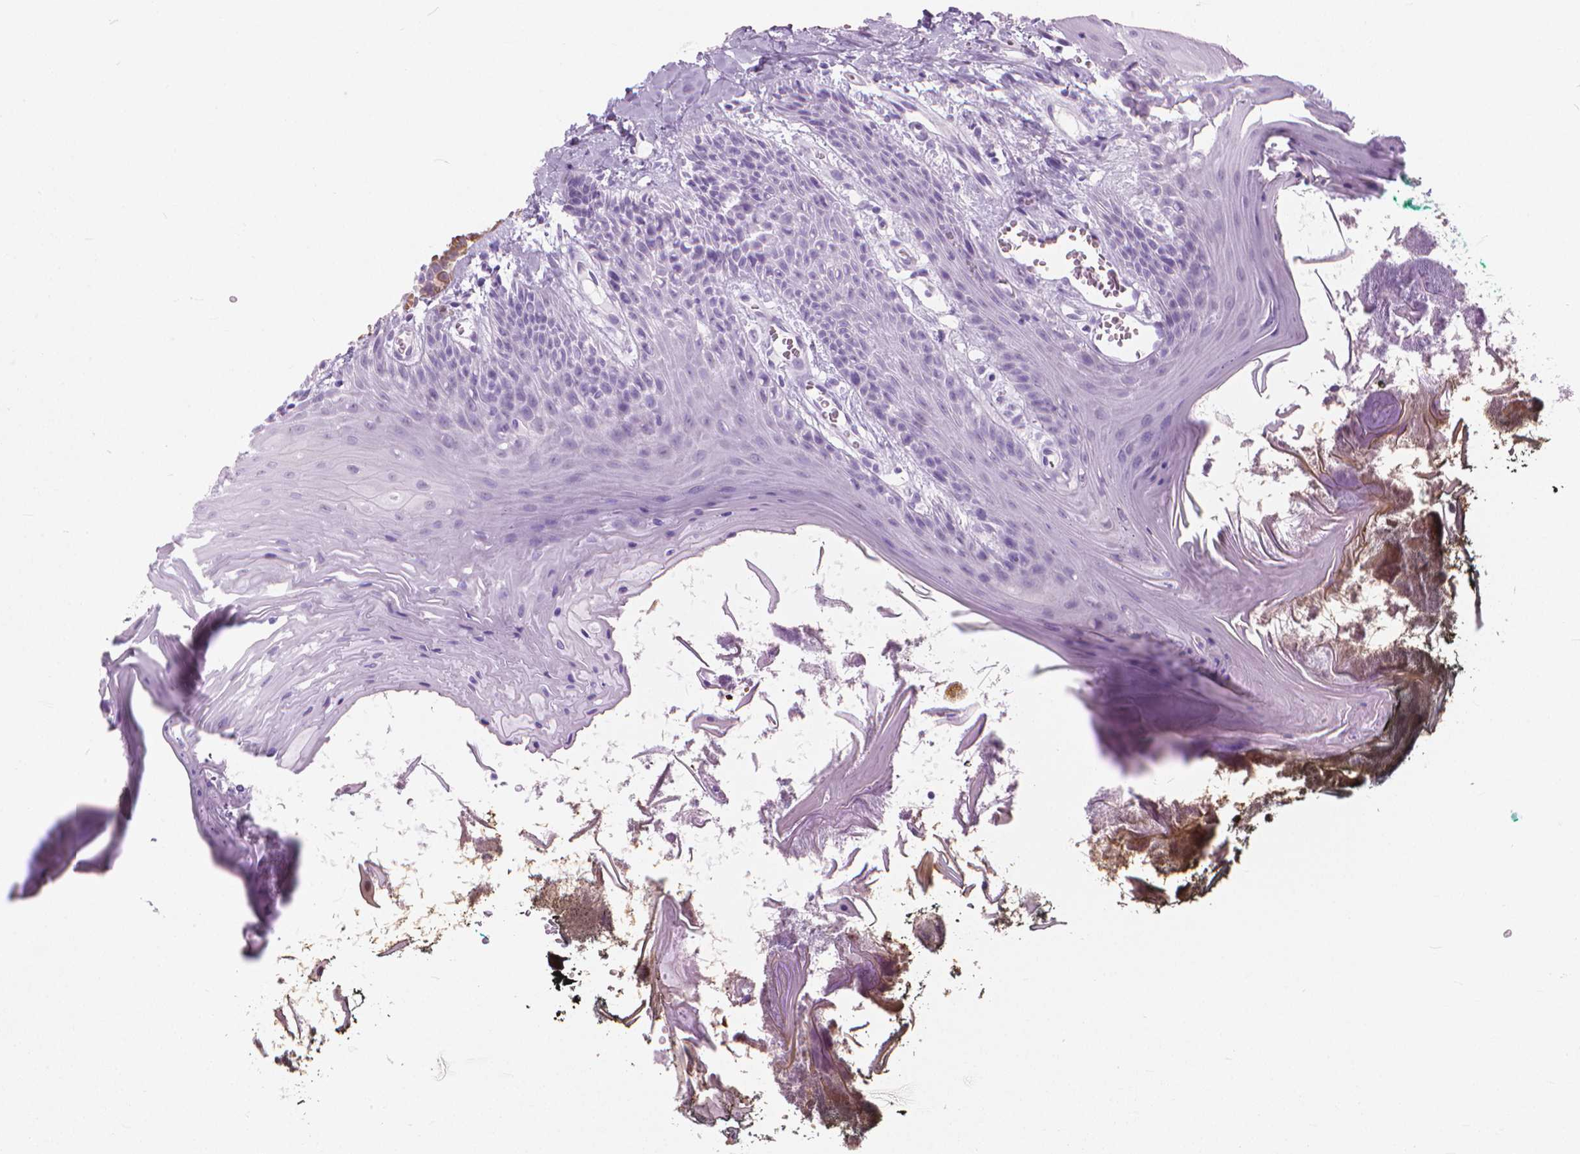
{"staining": {"intensity": "weak", "quantity": "<25%", "location": "cytoplasmic/membranous"}, "tissue": "oral mucosa", "cell_type": "Squamous epithelial cells", "image_type": "normal", "snomed": [{"axis": "morphology", "description": "Normal tissue, NOS"}, {"axis": "topography", "description": "Oral tissue"}], "caption": "Immunohistochemical staining of unremarkable human oral mucosa reveals no significant positivity in squamous epithelial cells.", "gene": "HTR2B", "patient": {"sex": "male", "age": 9}}